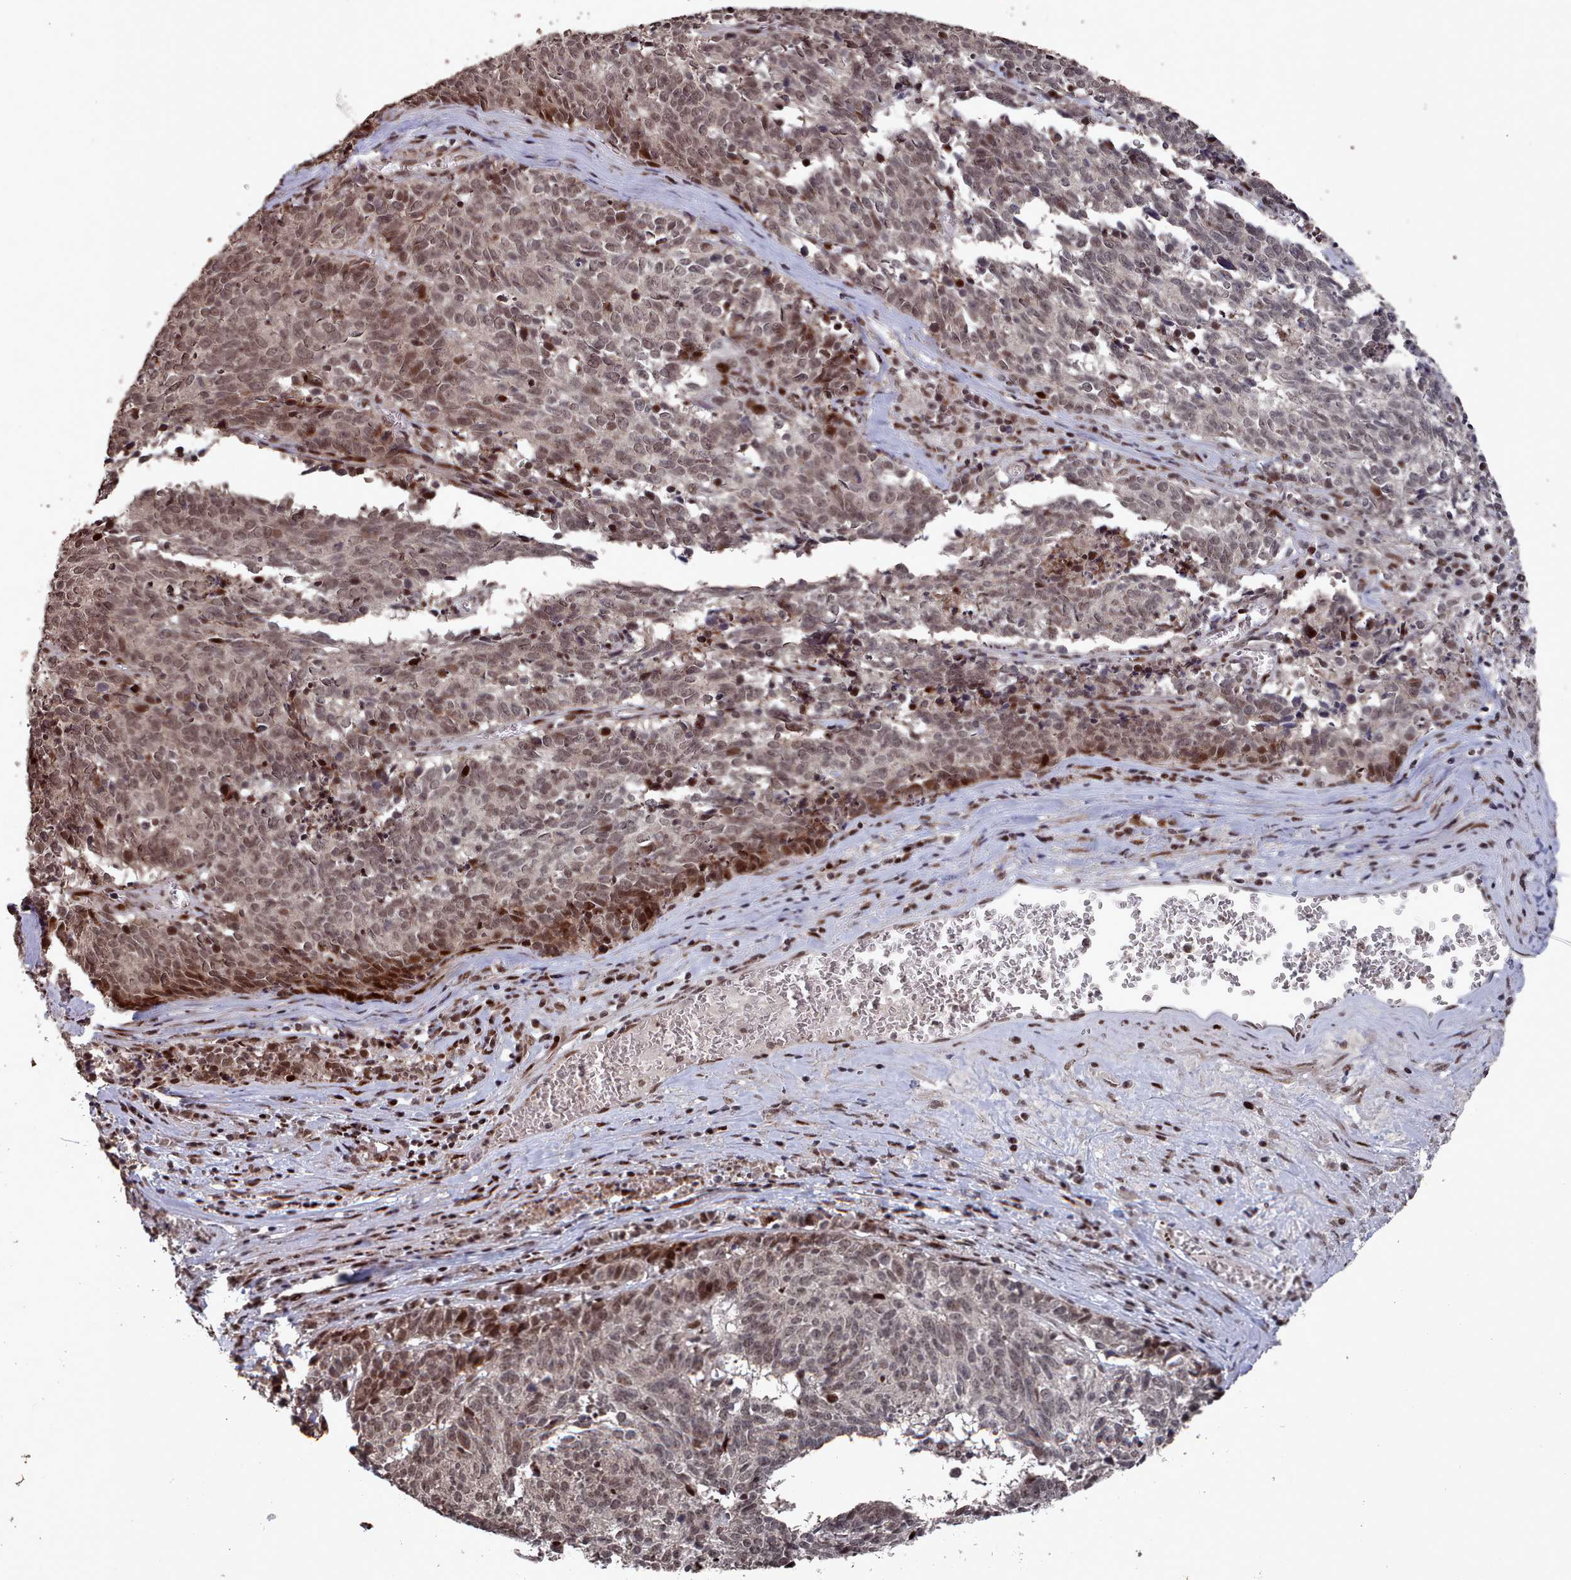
{"staining": {"intensity": "moderate", "quantity": ">75%", "location": "nuclear"}, "tissue": "cervical cancer", "cell_type": "Tumor cells", "image_type": "cancer", "snomed": [{"axis": "morphology", "description": "Squamous cell carcinoma, NOS"}, {"axis": "topography", "description": "Cervix"}], "caption": "Human cervical cancer (squamous cell carcinoma) stained with a protein marker reveals moderate staining in tumor cells.", "gene": "PNRC2", "patient": {"sex": "female", "age": 29}}